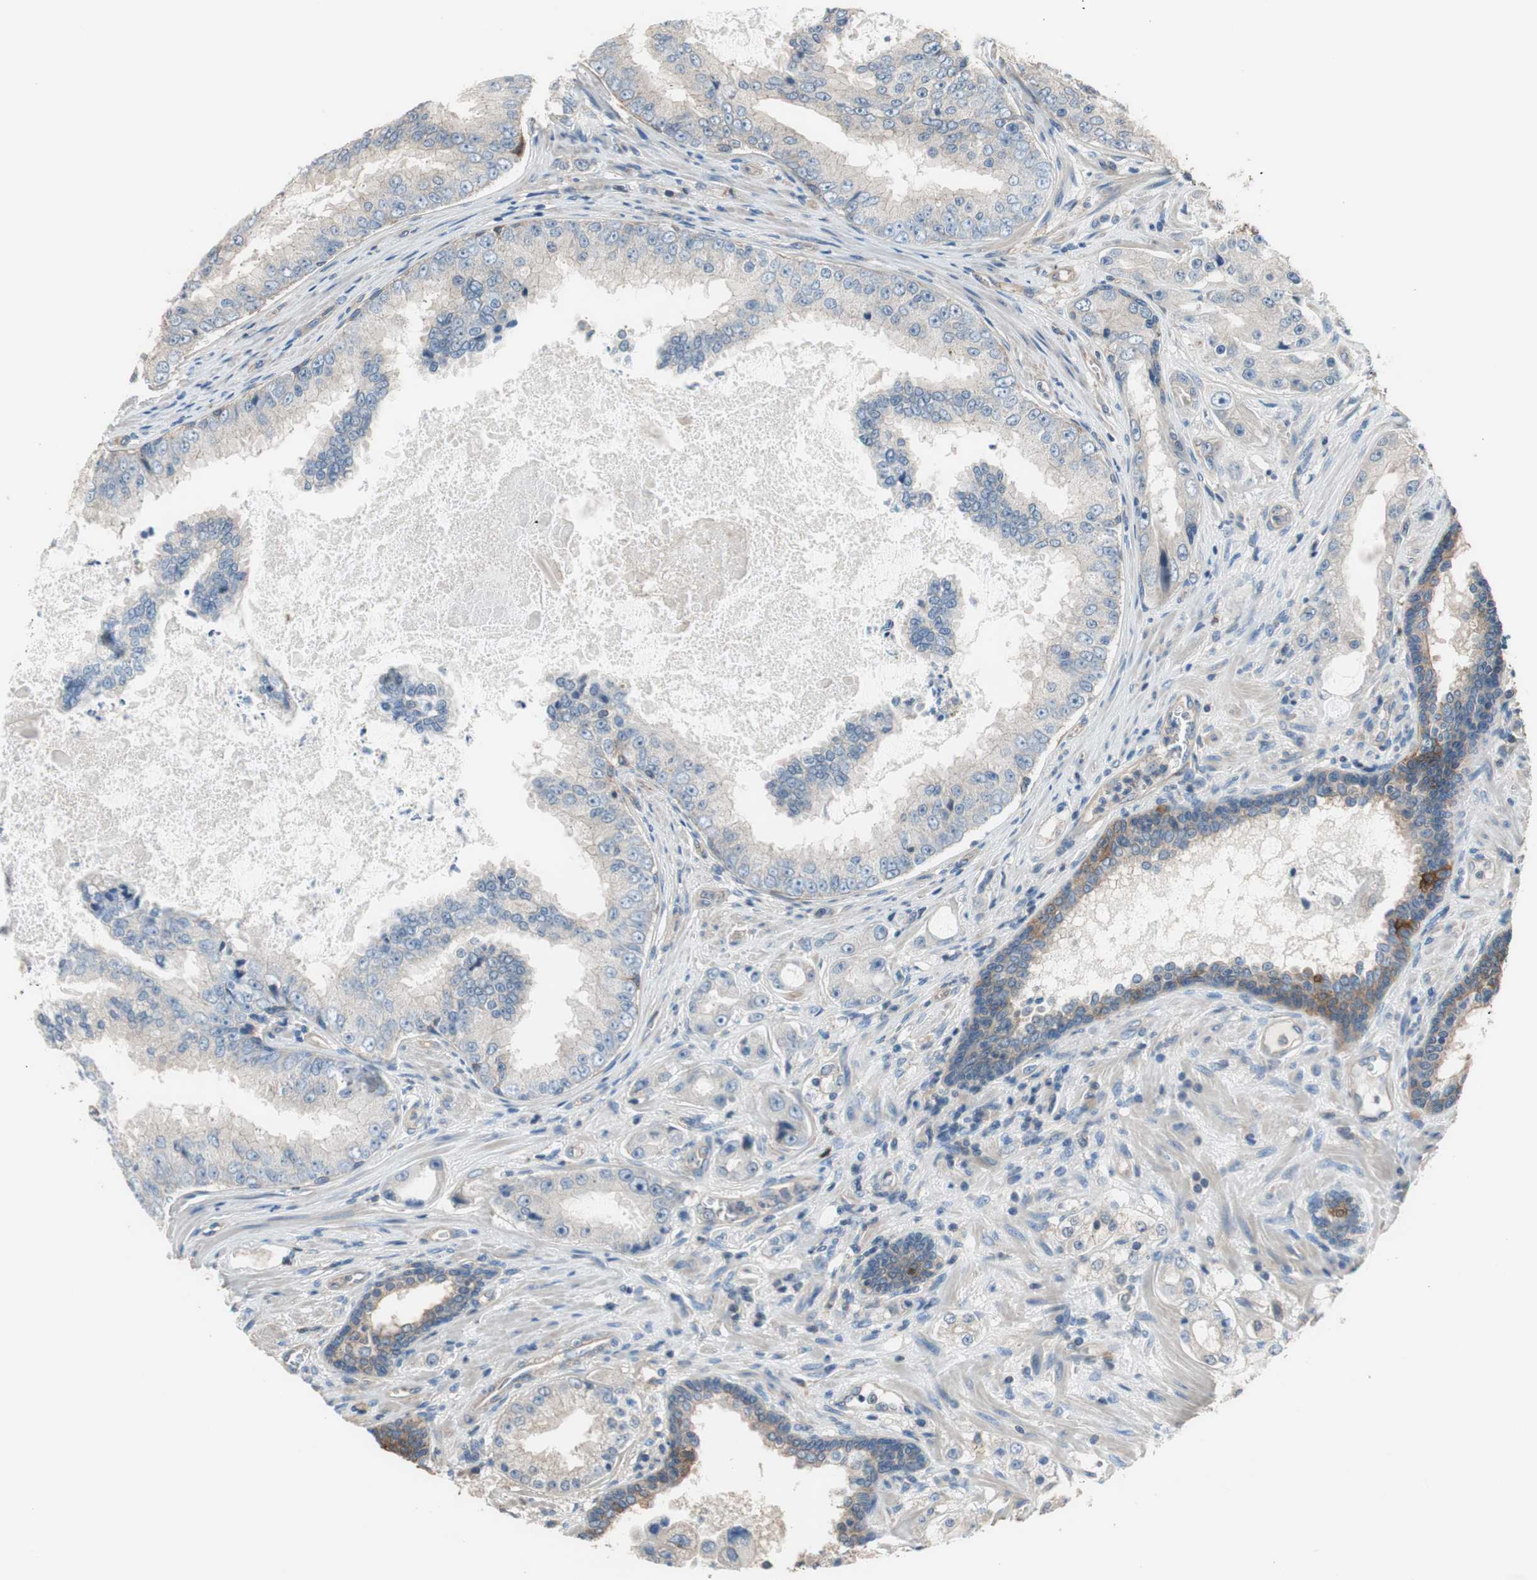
{"staining": {"intensity": "negative", "quantity": "none", "location": "none"}, "tissue": "prostate cancer", "cell_type": "Tumor cells", "image_type": "cancer", "snomed": [{"axis": "morphology", "description": "Adenocarcinoma, High grade"}, {"axis": "topography", "description": "Prostate"}], "caption": "Tumor cells are negative for brown protein staining in prostate high-grade adenocarcinoma. Nuclei are stained in blue.", "gene": "CALML3", "patient": {"sex": "male", "age": 73}}